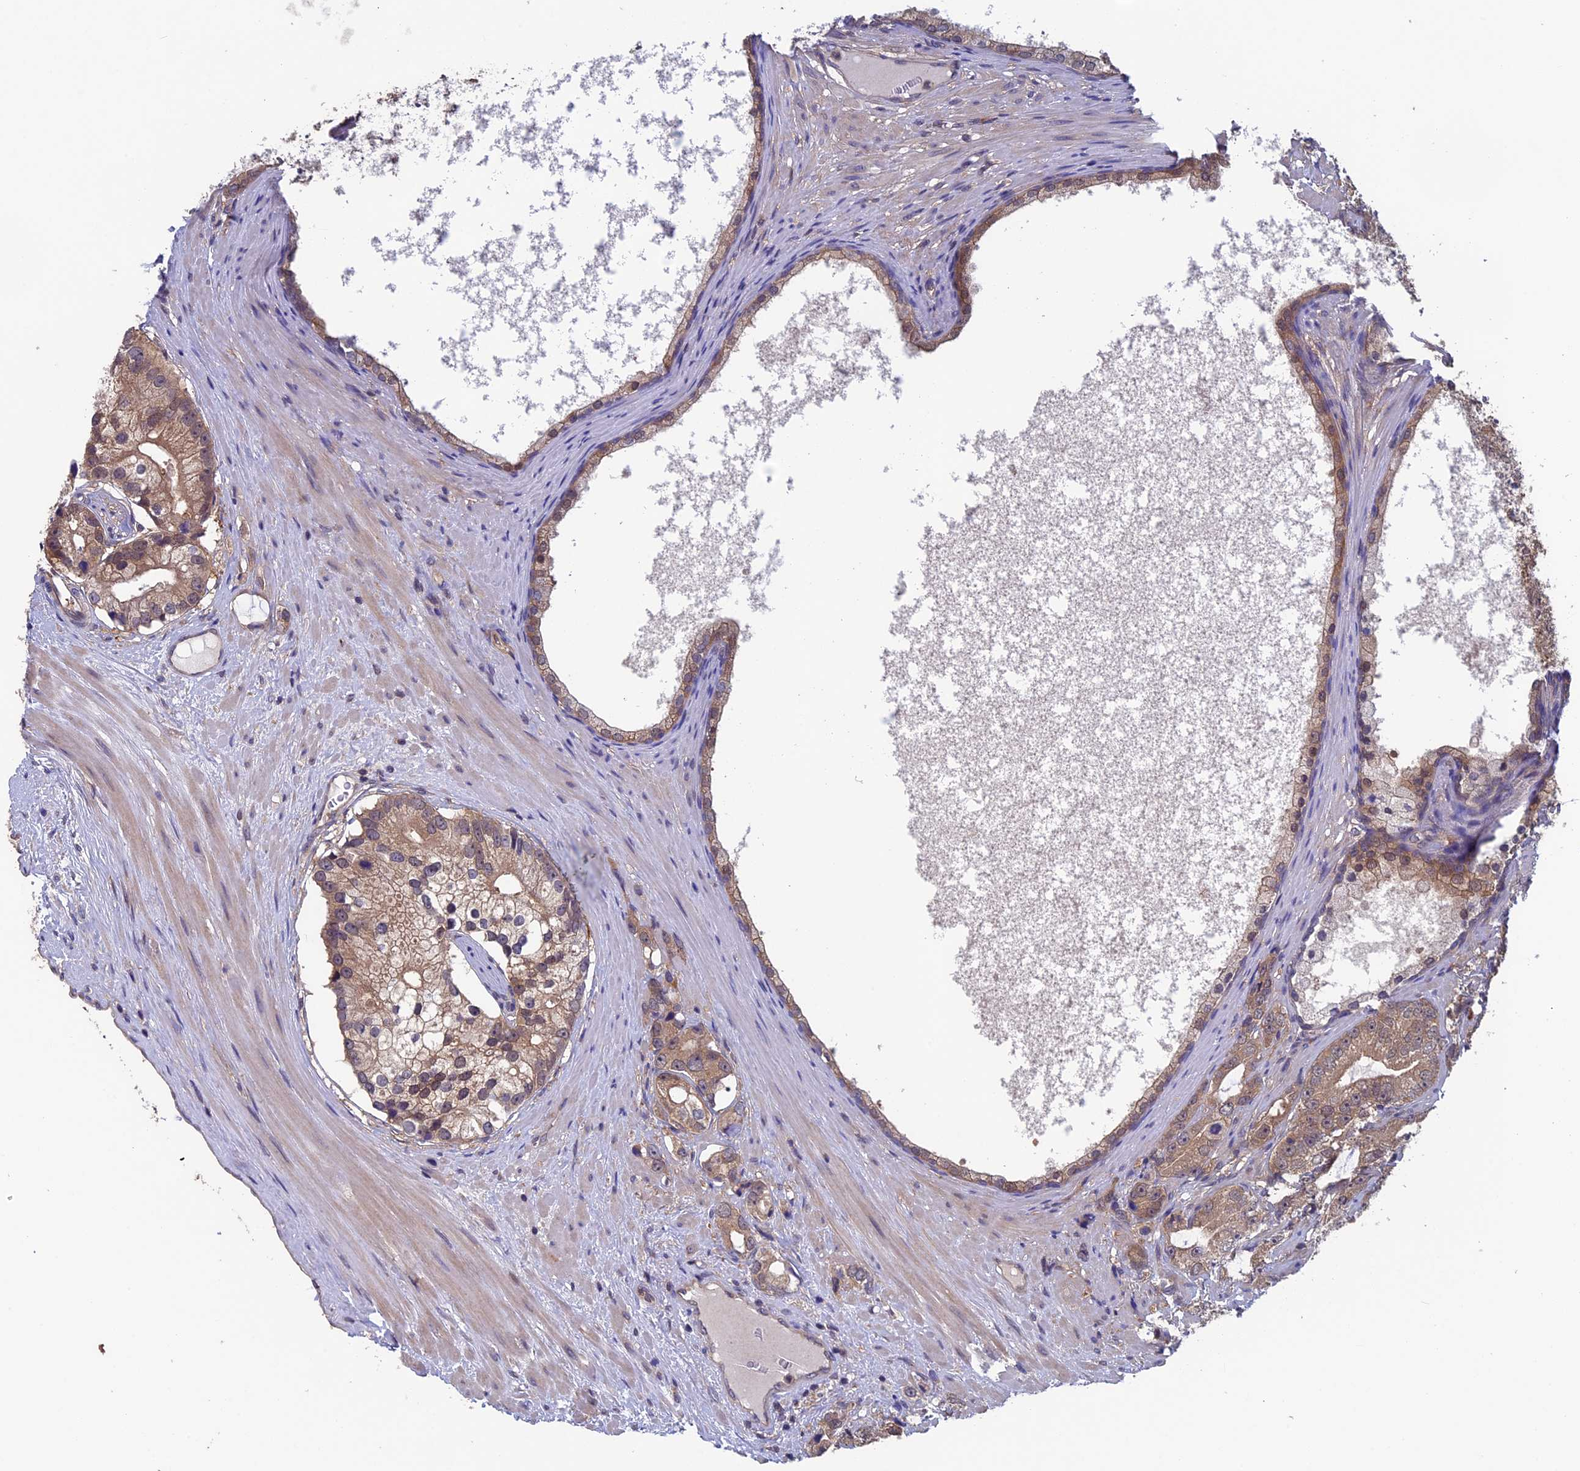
{"staining": {"intensity": "moderate", "quantity": ">75%", "location": "cytoplasmic/membranous"}, "tissue": "prostate cancer", "cell_type": "Tumor cells", "image_type": "cancer", "snomed": [{"axis": "morphology", "description": "Adenocarcinoma, High grade"}, {"axis": "topography", "description": "Prostate"}], "caption": "High-magnification brightfield microscopy of prostate adenocarcinoma (high-grade) stained with DAB (brown) and counterstained with hematoxylin (blue). tumor cells exhibit moderate cytoplasmic/membranous staining is present in approximately>75% of cells. (DAB IHC, brown staining for protein, blue staining for nuclei).", "gene": "LCMT1", "patient": {"sex": "male", "age": 75}}